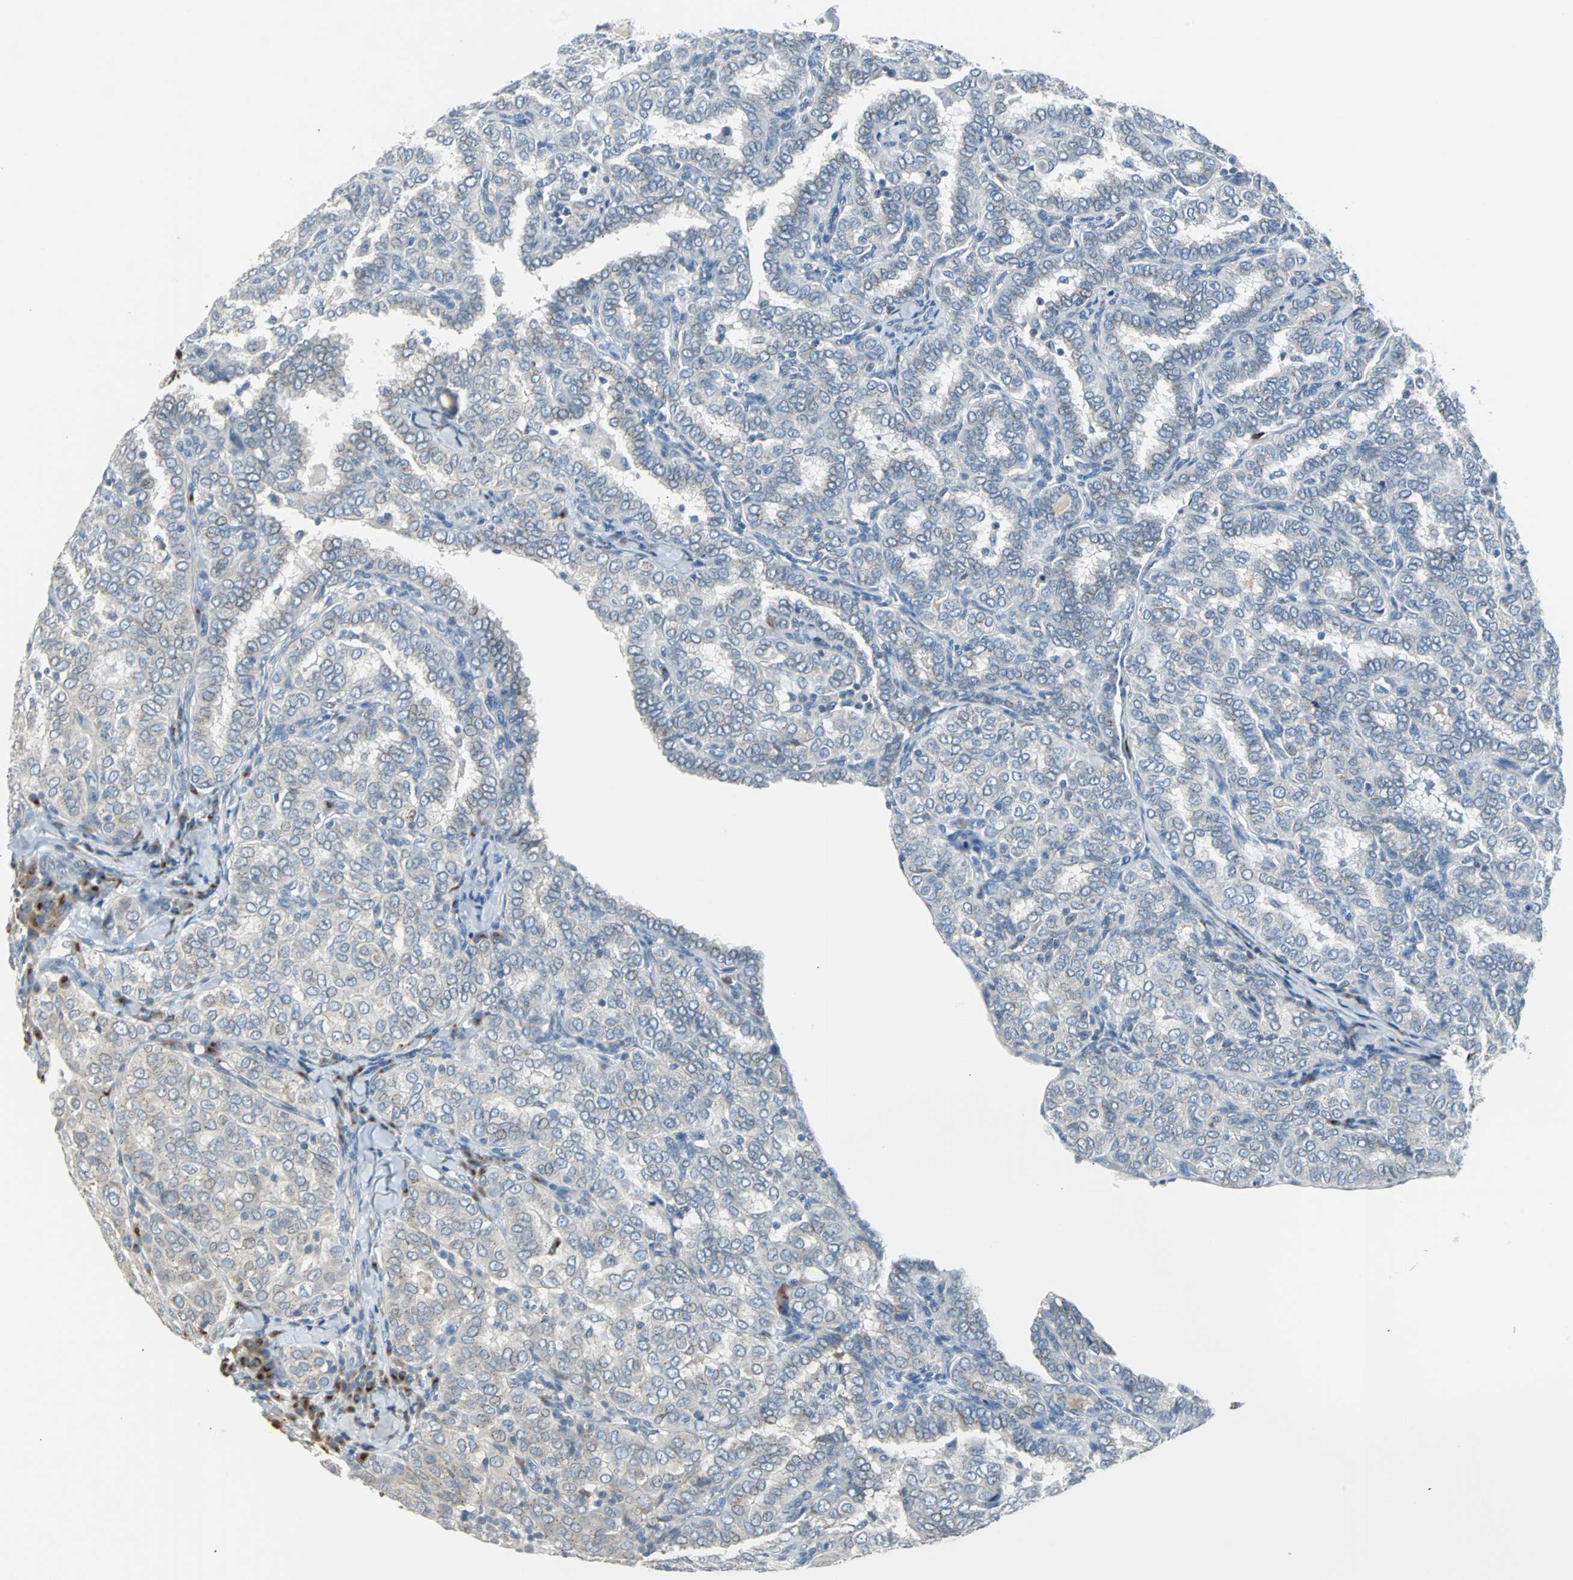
{"staining": {"intensity": "negative", "quantity": "none", "location": "none"}, "tissue": "thyroid cancer", "cell_type": "Tumor cells", "image_type": "cancer", "snomed": [{"axis": "morphology", "description": "Papillary adenocarcinoma, NOS"}, {"axis": "topography", "description": "Thyroid gland"}], "caption": "IHC of thyroid papillary adenocarcinoma shows no positivity in tumor cells.", "gene": "SOX30", "patient": {"sex": "female", "age": 30}}